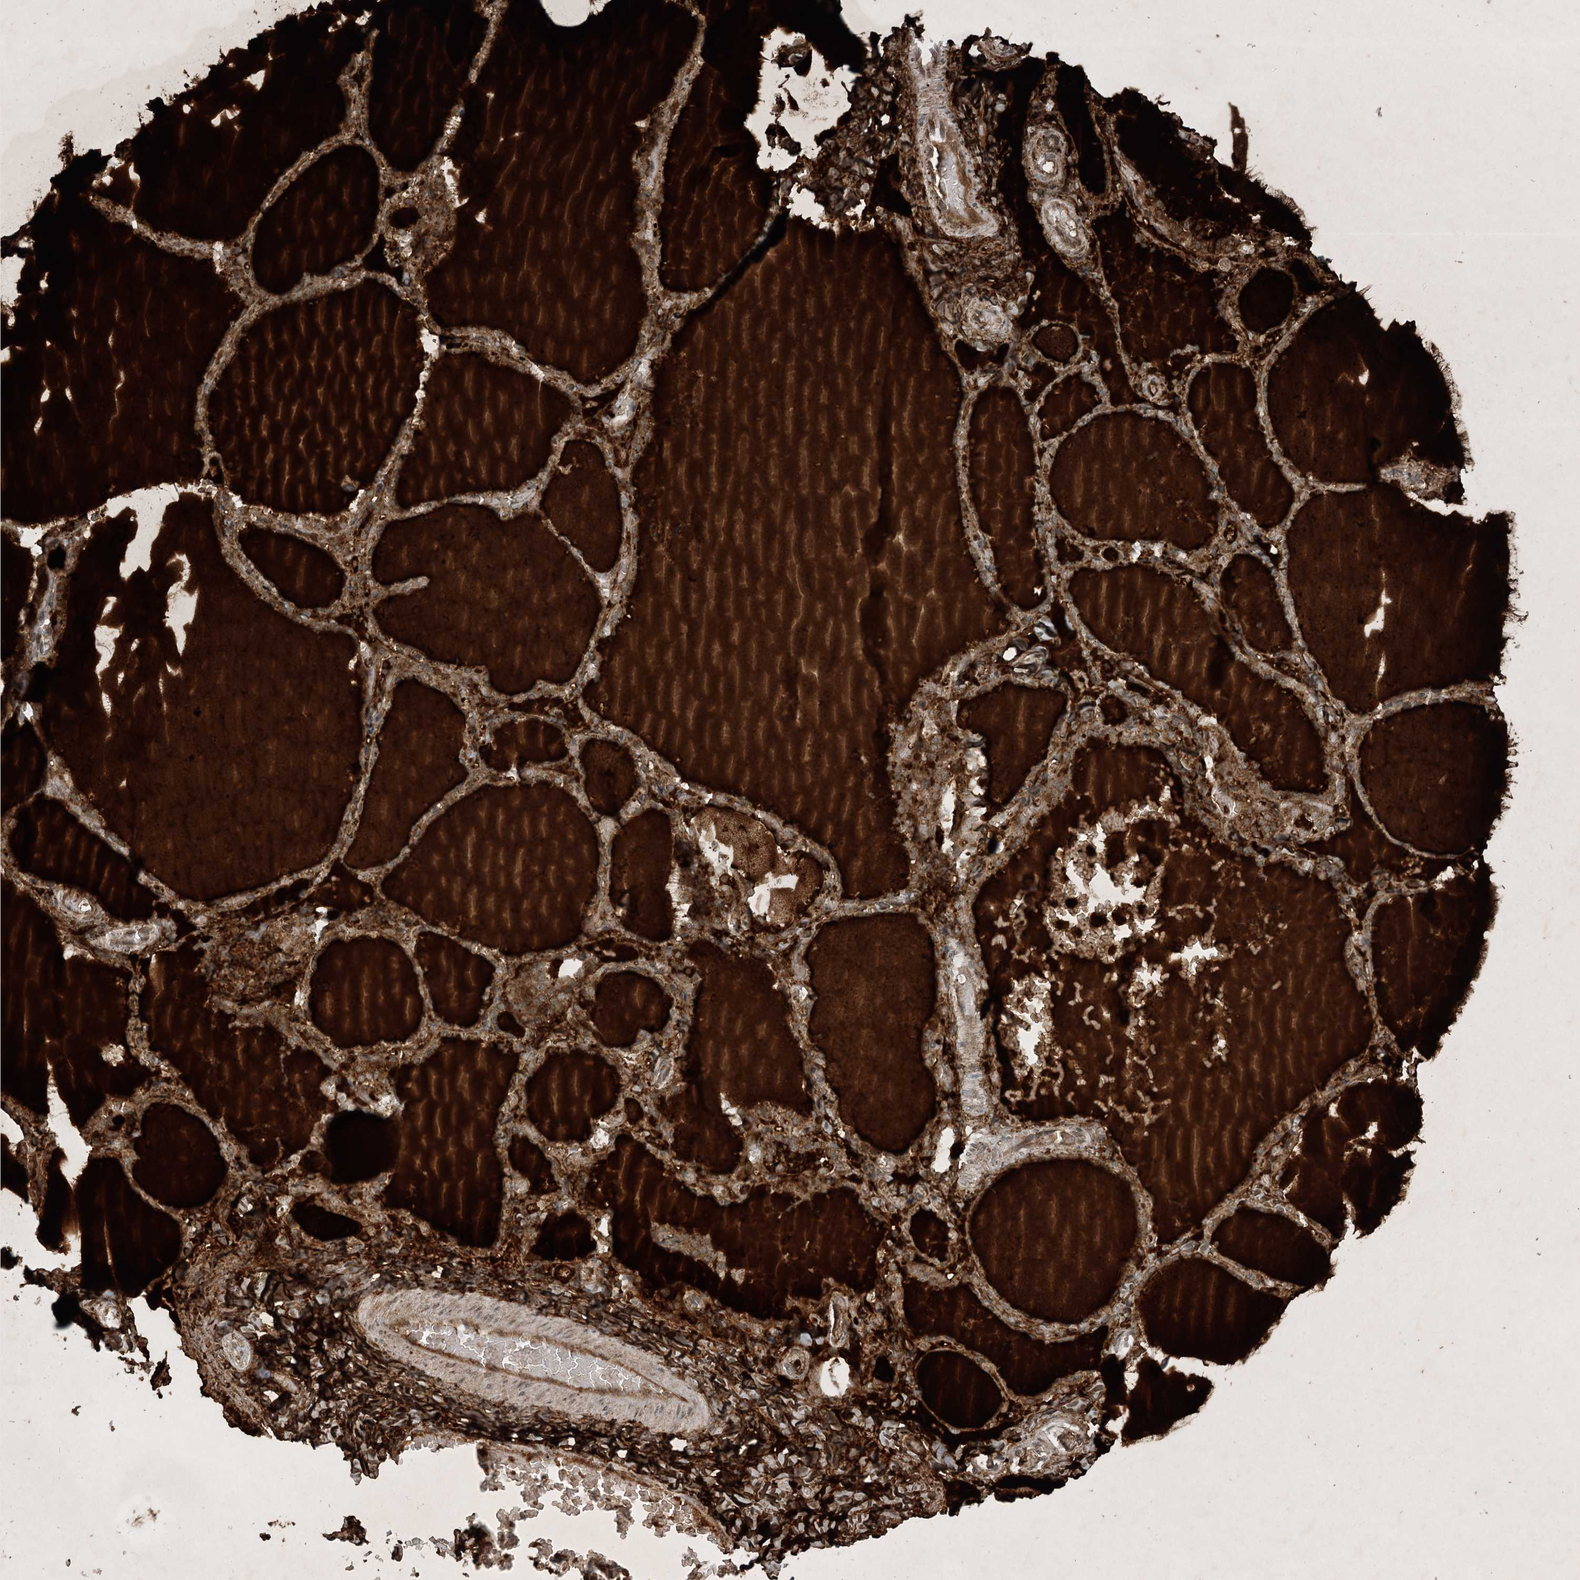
{"staining": {"intensity": "strong", "quantity": ">75%", "location": "cytoplasmic/membranous"}, "tissue": "thyroid gland", "cell_type": "Glandular cells", "image_type": "normal", "snomed": [{"axis": "morphology", "description": "Normal tissue, NOS"}, {"axis": "topography", "description": "Thyroid gland"}], "caption": "This photomicrograph reveals immunohistochemistry (IHC) staining of normal human thyroid gland, with high strong cytoplasmic/membranous positivity in approximately >75% of glandular cells.", "gene": "UNC93A", "patient": {"sex": "female", "age": 22}}